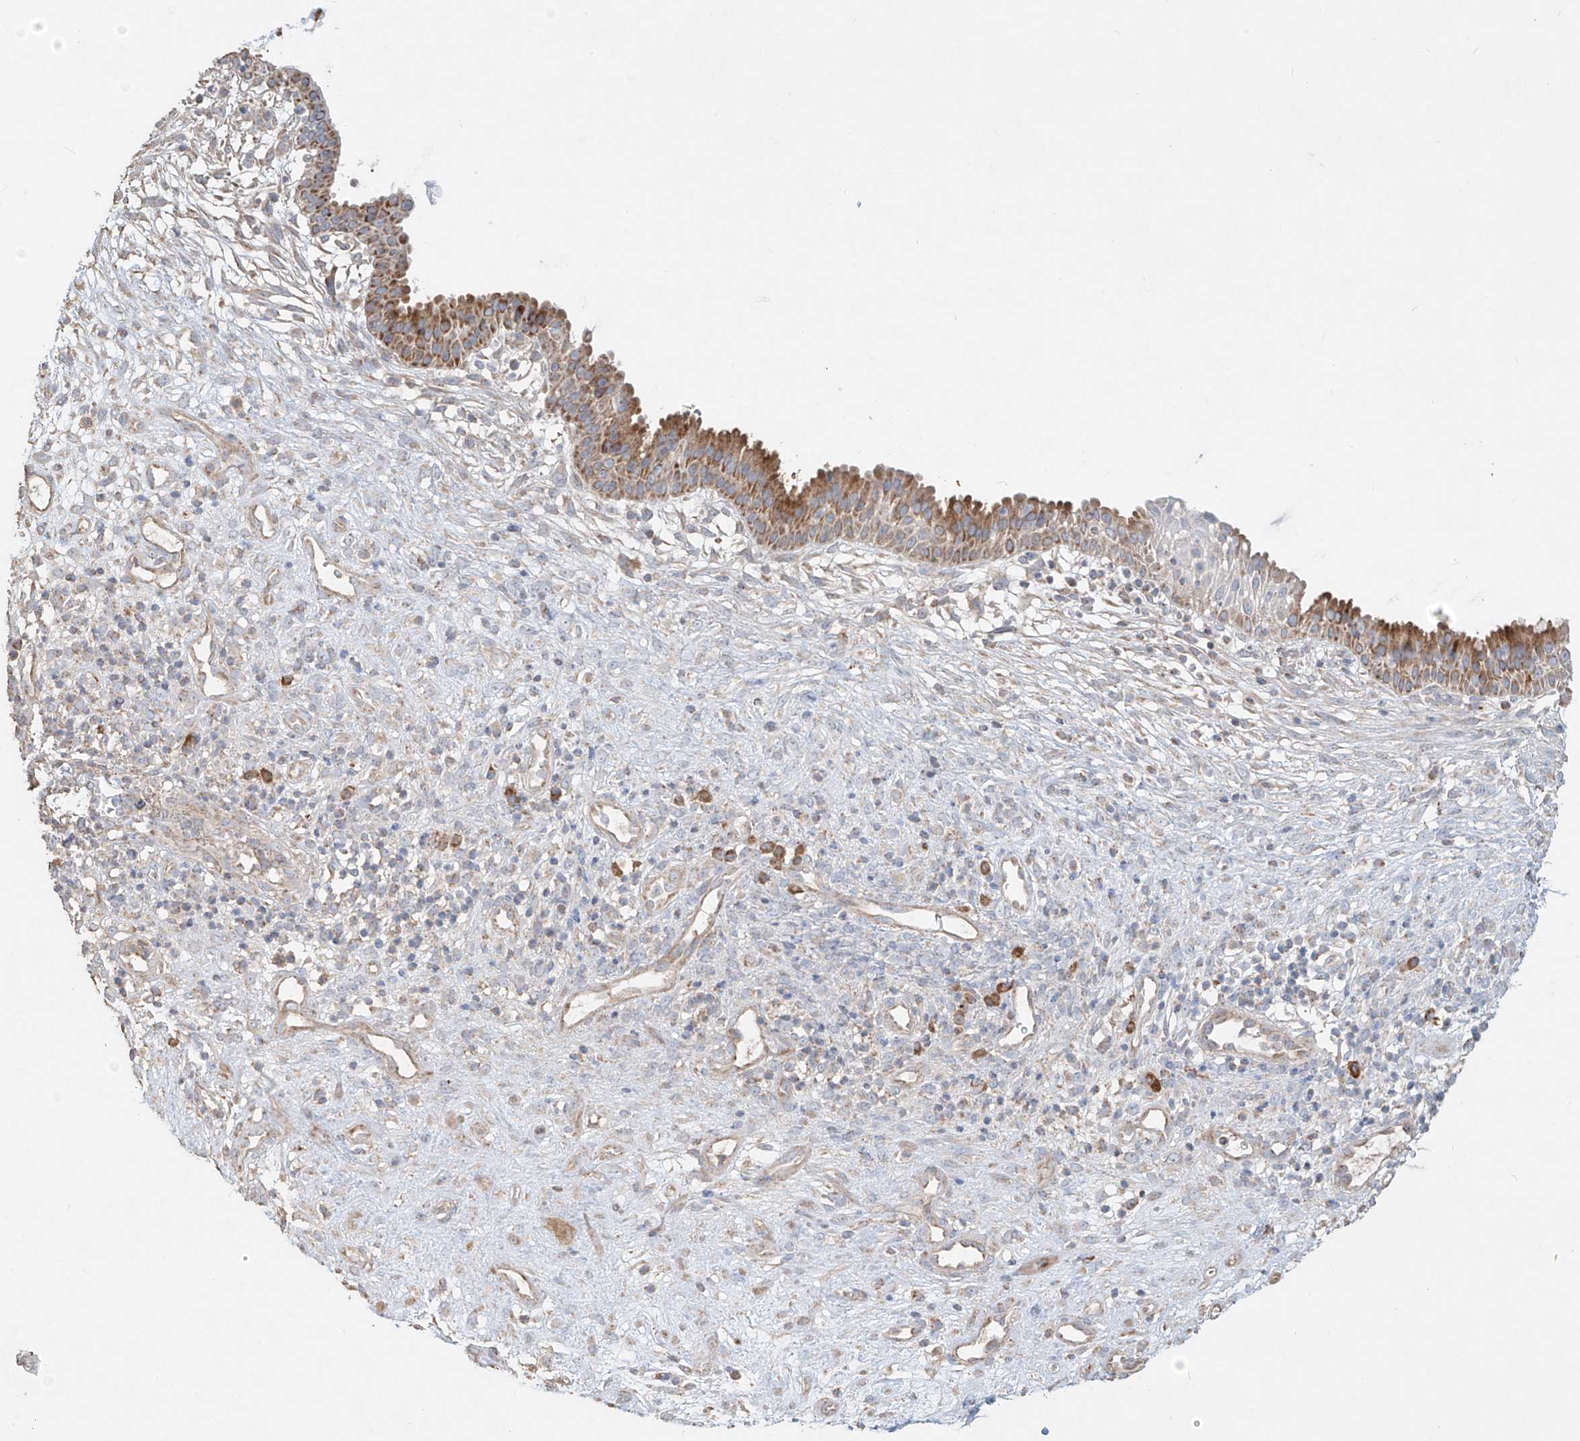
{"staining": {"intensity": "moderate", "quantity": ">75%", "location": "cytoplasmic/membranous"}, "tissue": "nasopharynx", "cell_type": "Respiratory epithelial cells", "image_type": "normal", "snomed": [{"axis": "morphology", "description": "Normal tissue, NOS"}, {"axis": "topography", "description": "Nasopharynx"}], "caption": "Immunohistochemistry (IHC) histopathology image of normal nasopharynx: human nasopharynx stained using IHC shows medium levels of moderate protein expression localized specifically in the cytoplasmic/membranous of respiratory epithelial cells, appearing as a cytoplasmic/membranous brown color.", "gene": "COLGALT2", "patient": {"sex": "male", "age": 22}}